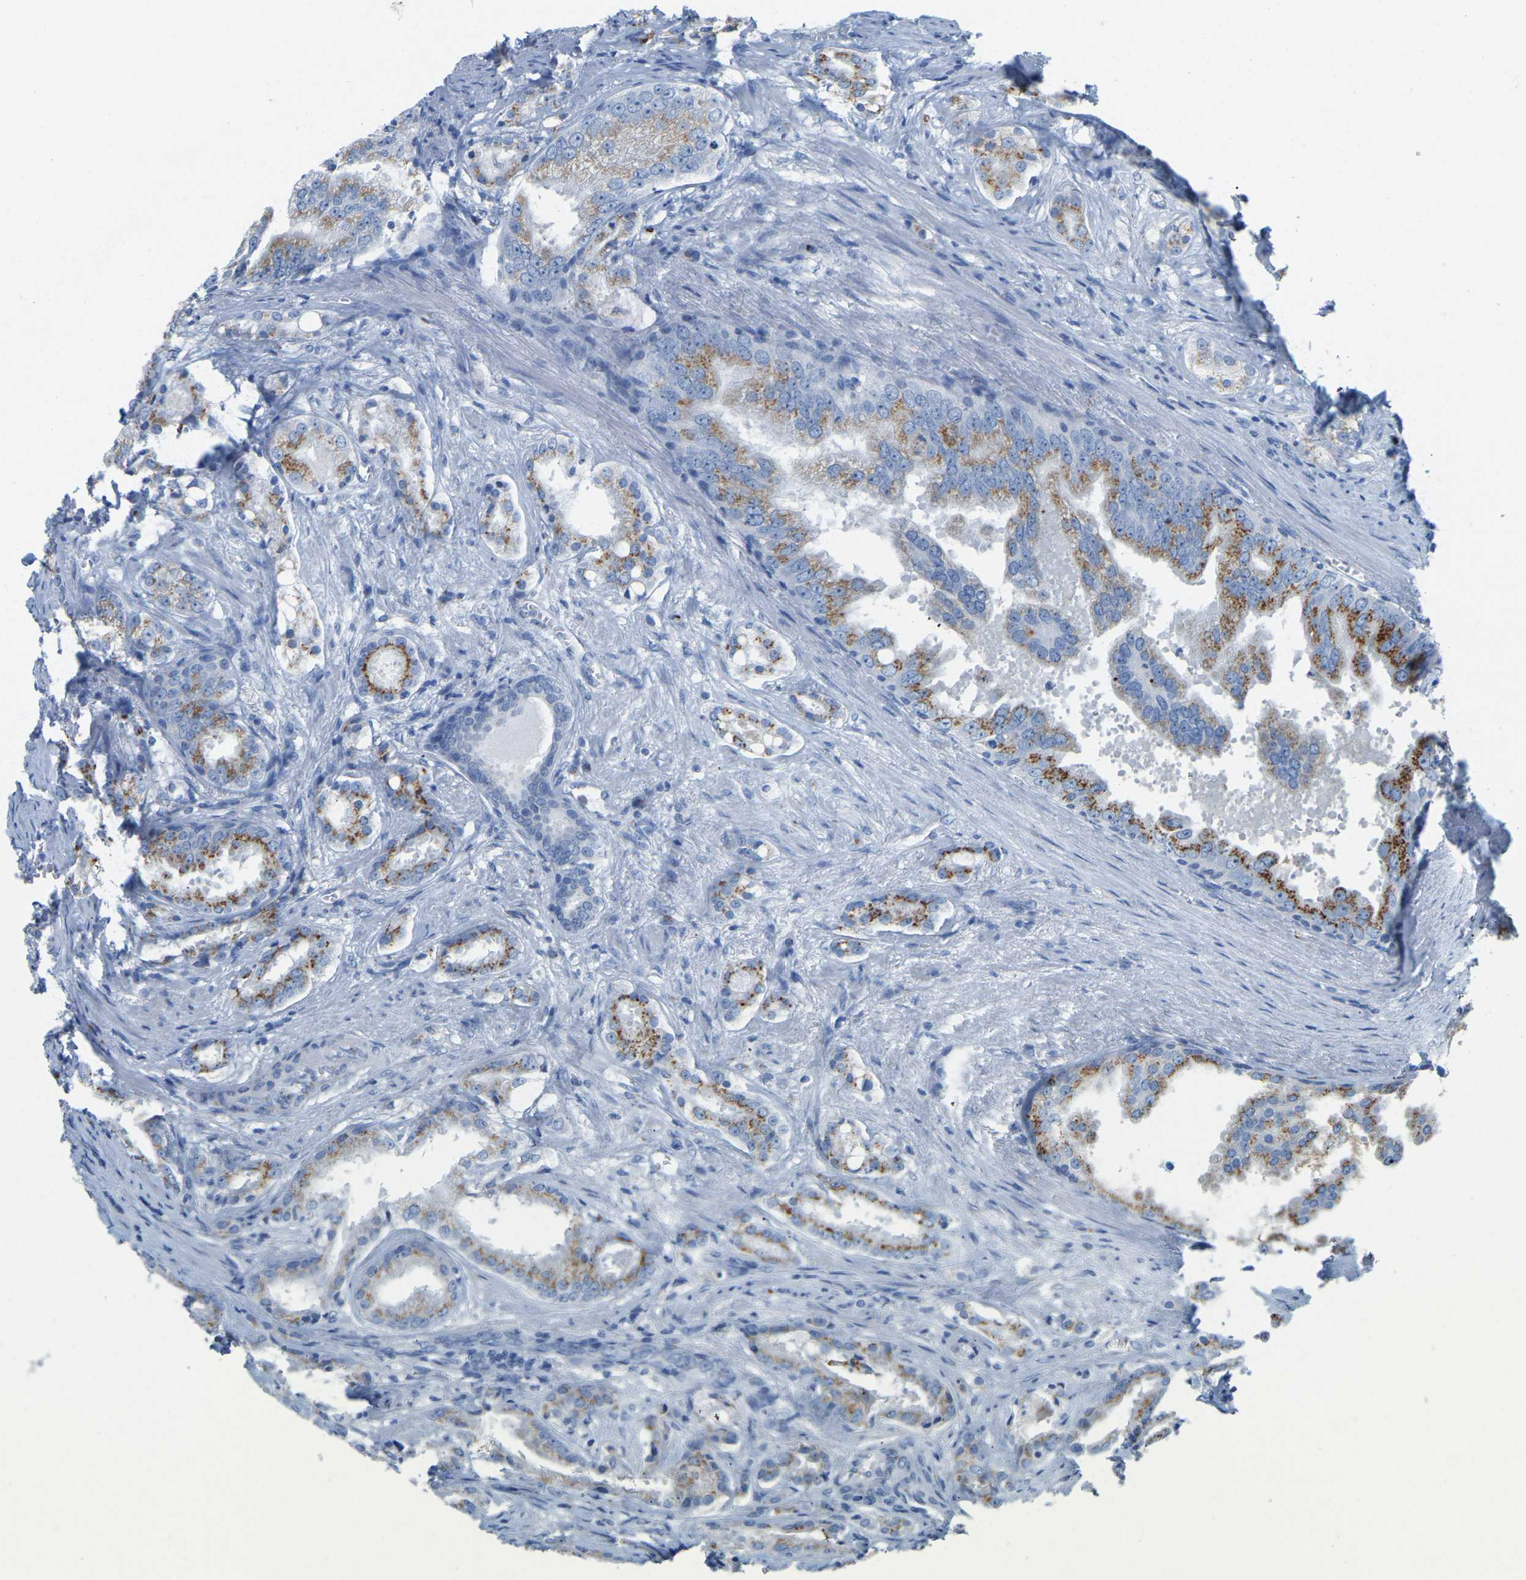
{"staining": {"intensity": "moderate", "quantity": ">75%", "location": "cytoplasmic/membranous"}, "tissue": "prostate cancer", "cell_type": "Tumor cells", "image_type": "cancer", "snomed": [{"axis": "morphology", "description": "Adenocarcinoma, High grade"}, {"axis": "topography", "description": "Prostate"}], "caption": "Protein analysis of adenocarcinoma (high-grade) (prostate) tissue exhibits moderate cytoplasmic/membranous expression in about >75% of tumor cells.", "gene": "FAM174A", "patient": {"sex": "male", "age": 64}}